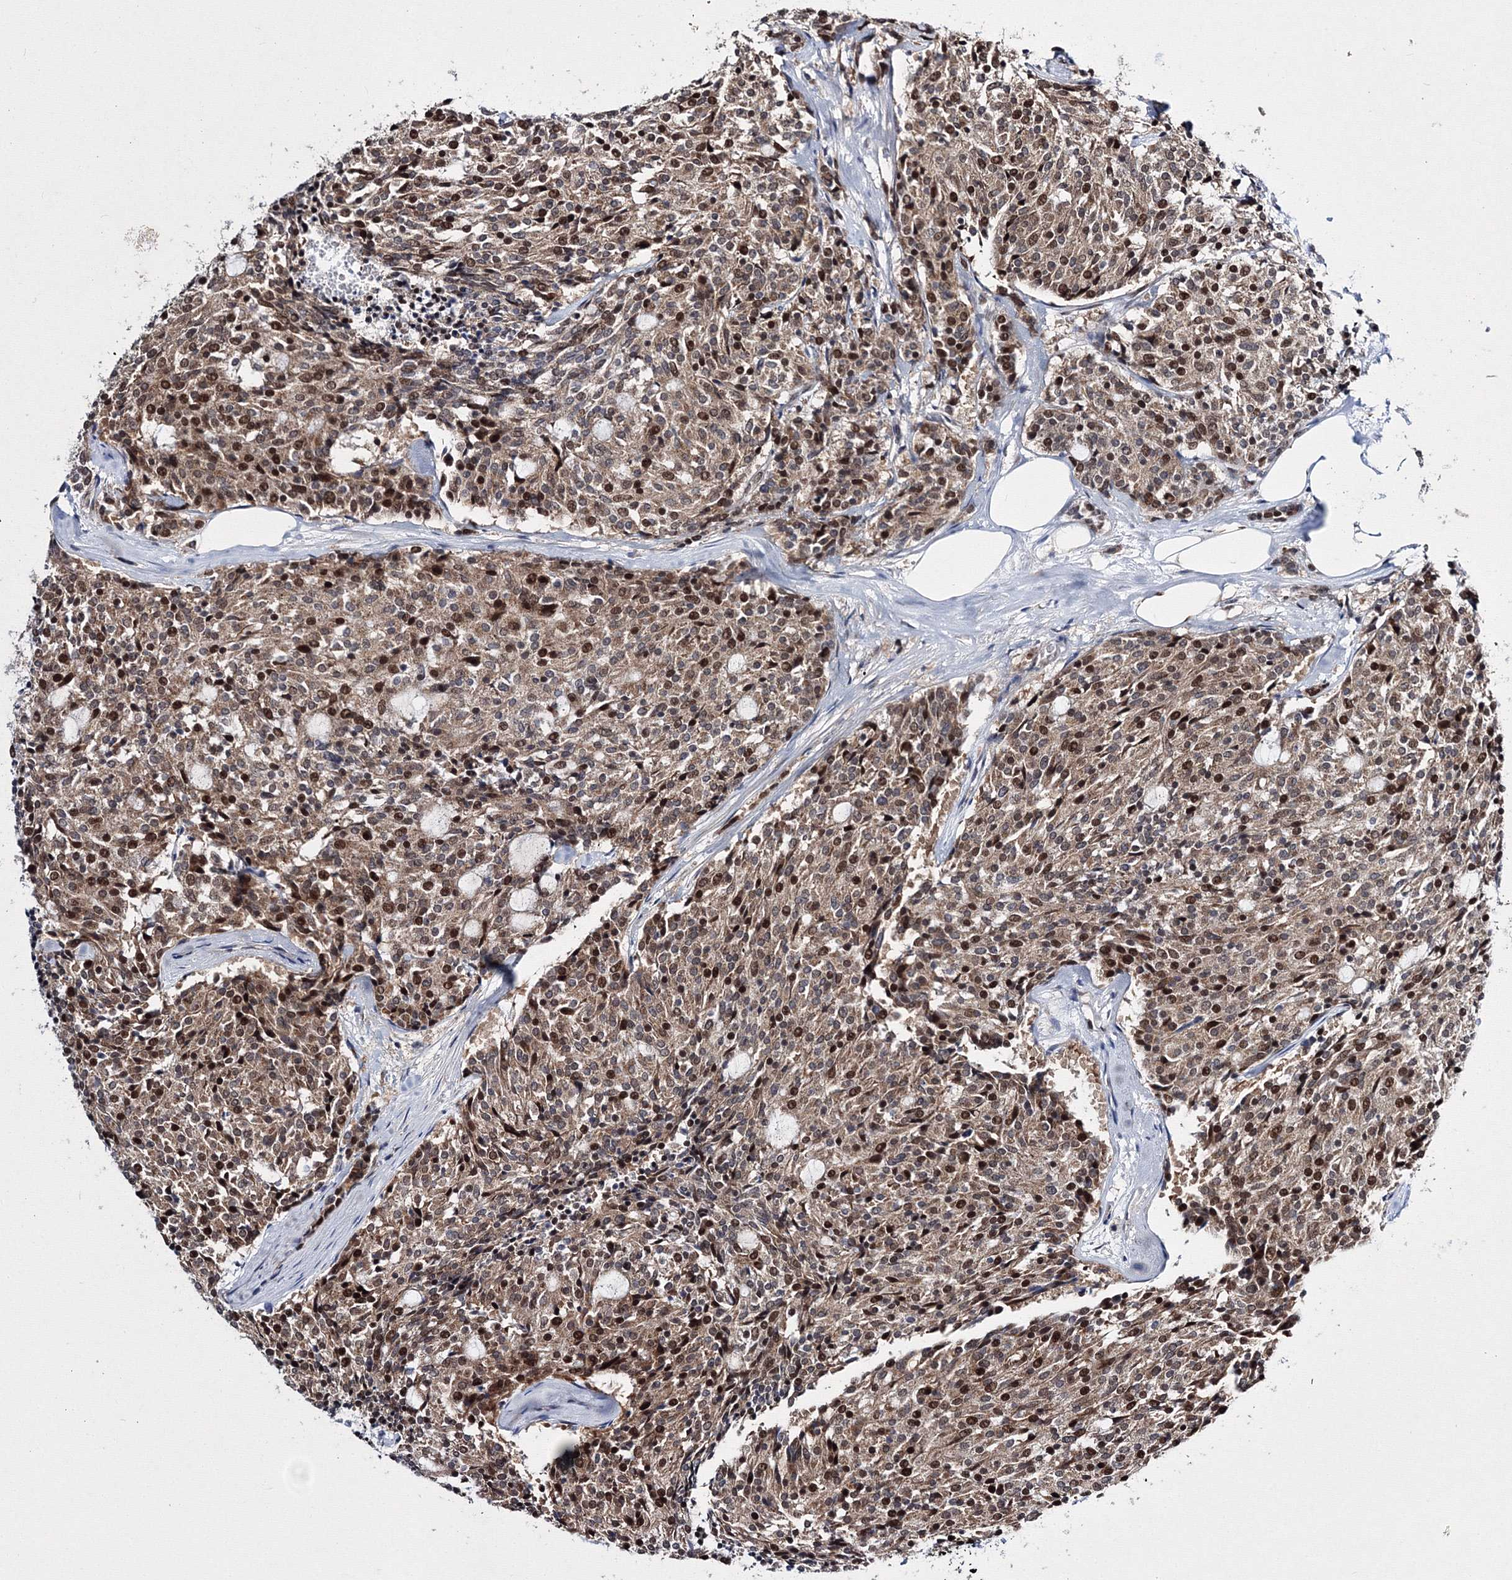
{"staining": {"intensity": "moderate", "quantity": ">75%", "location": "cytoplasmic/membranous,nuclear"}, "tissue": "carcinoid", "cell_type": "Tumor cells", "image_type": "cancer", "snomed": [{"axis": "morphology", "description": "Carcinoid, malignant, NOS"}, {"axis": "topography", "description": "Pancreas"}], "caption": "Protein analysis of carcinoid (malignant) tissue exhibits moderate cytoplasmic/membranous and nuclear positivity in about >75% of tumor cells.", "gene": "GPN1", "patient": {"sex": "female", "age": 54}}